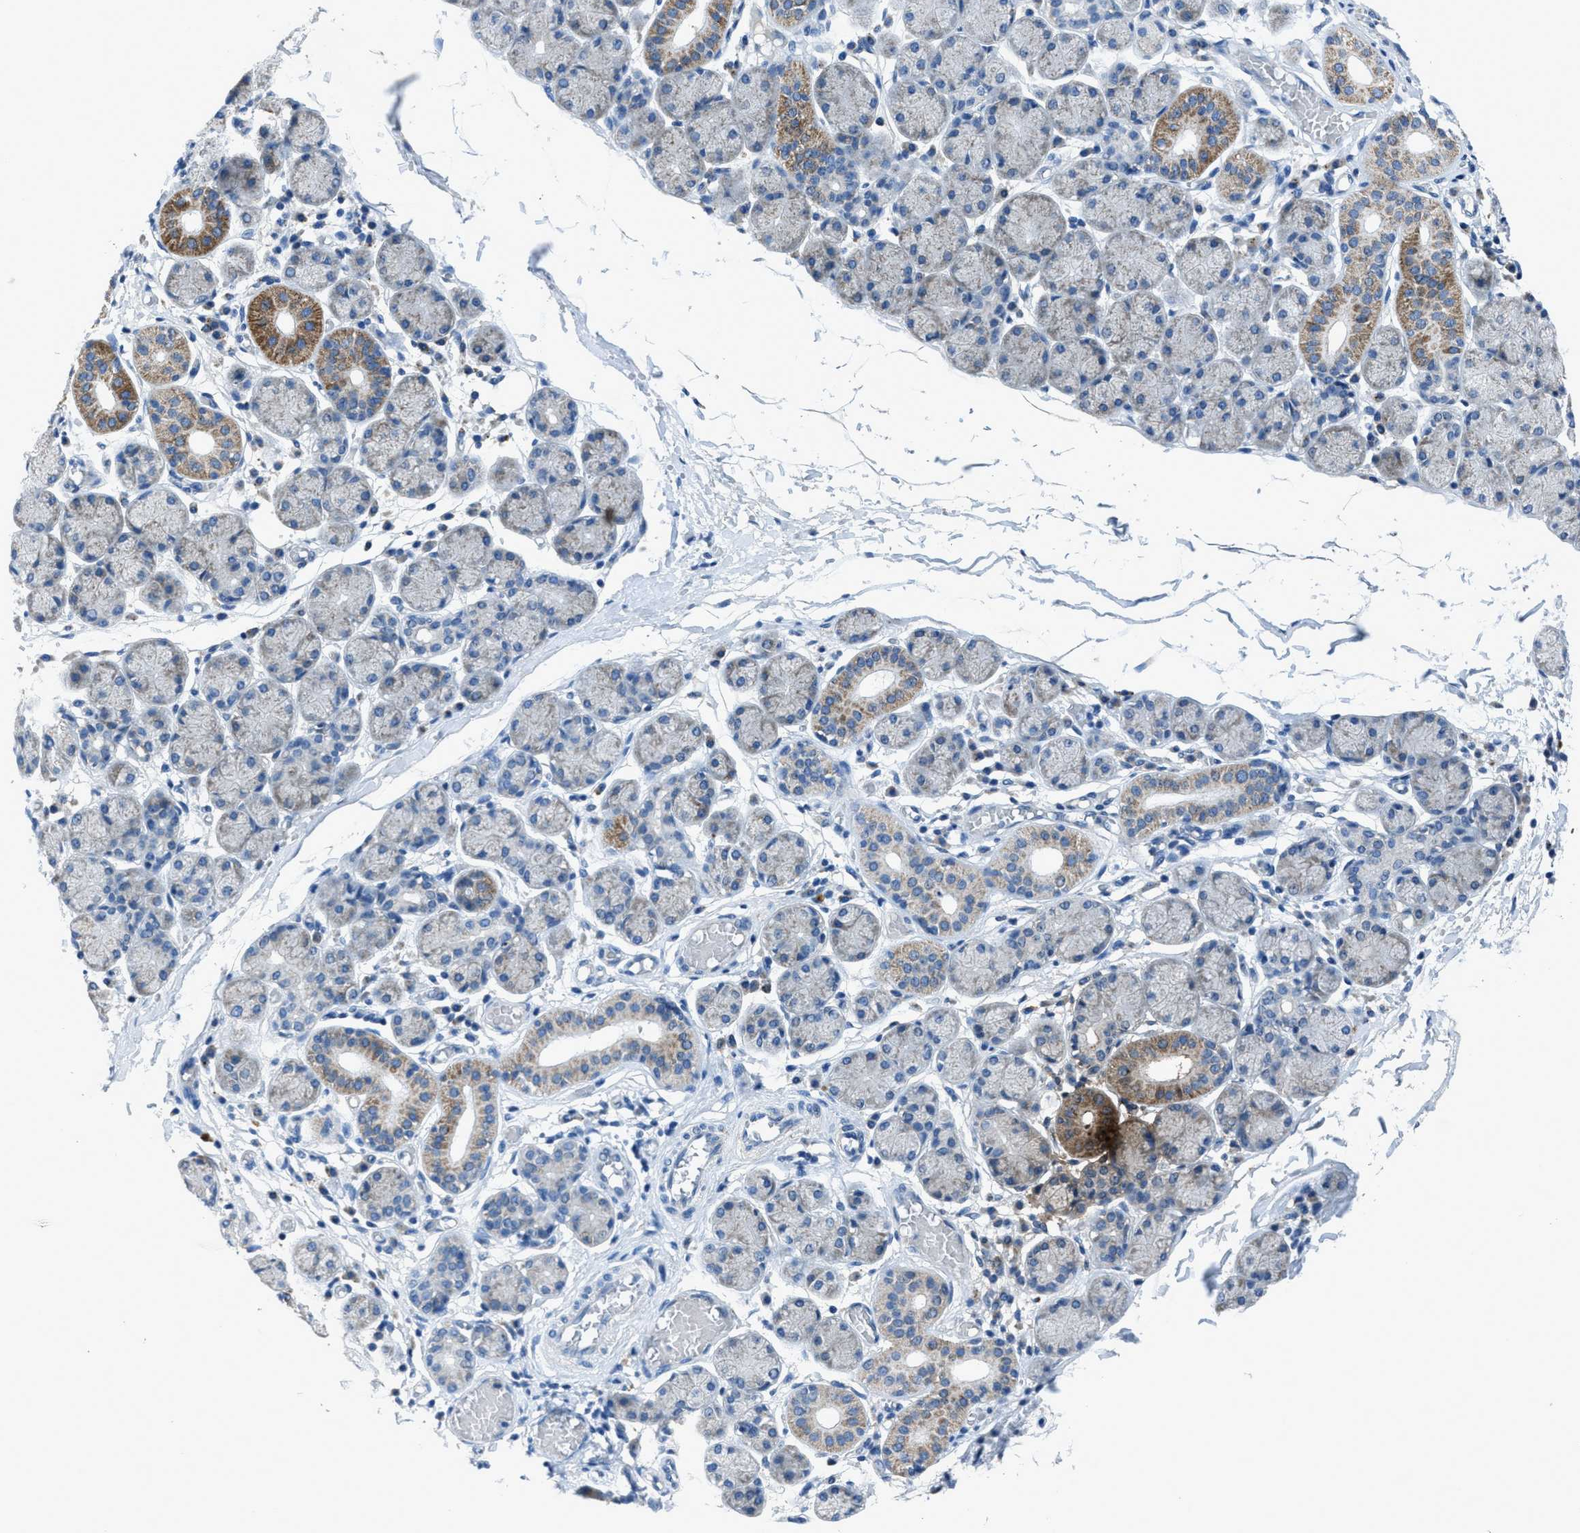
{"staining": {"intensity": "moderate", "quantity": "<25%", "location": "cytoplasmic/membranous"}, "tissue": "salivary gland", "cell_type": "Glandular cells", "image_type": "normal", "snomed": [{"axis": "morphology", "description": "Normal tissue, NOS"}, {"axis": "topography", "description": "Salivary gland"}], "caption": "A brown stain labels moderate cytoplasmic/membranous staining of a protein in glandular cells of benign salivary gland.", "gene": "ADAM2", "patient": {"sex": "female", "age": 24}}